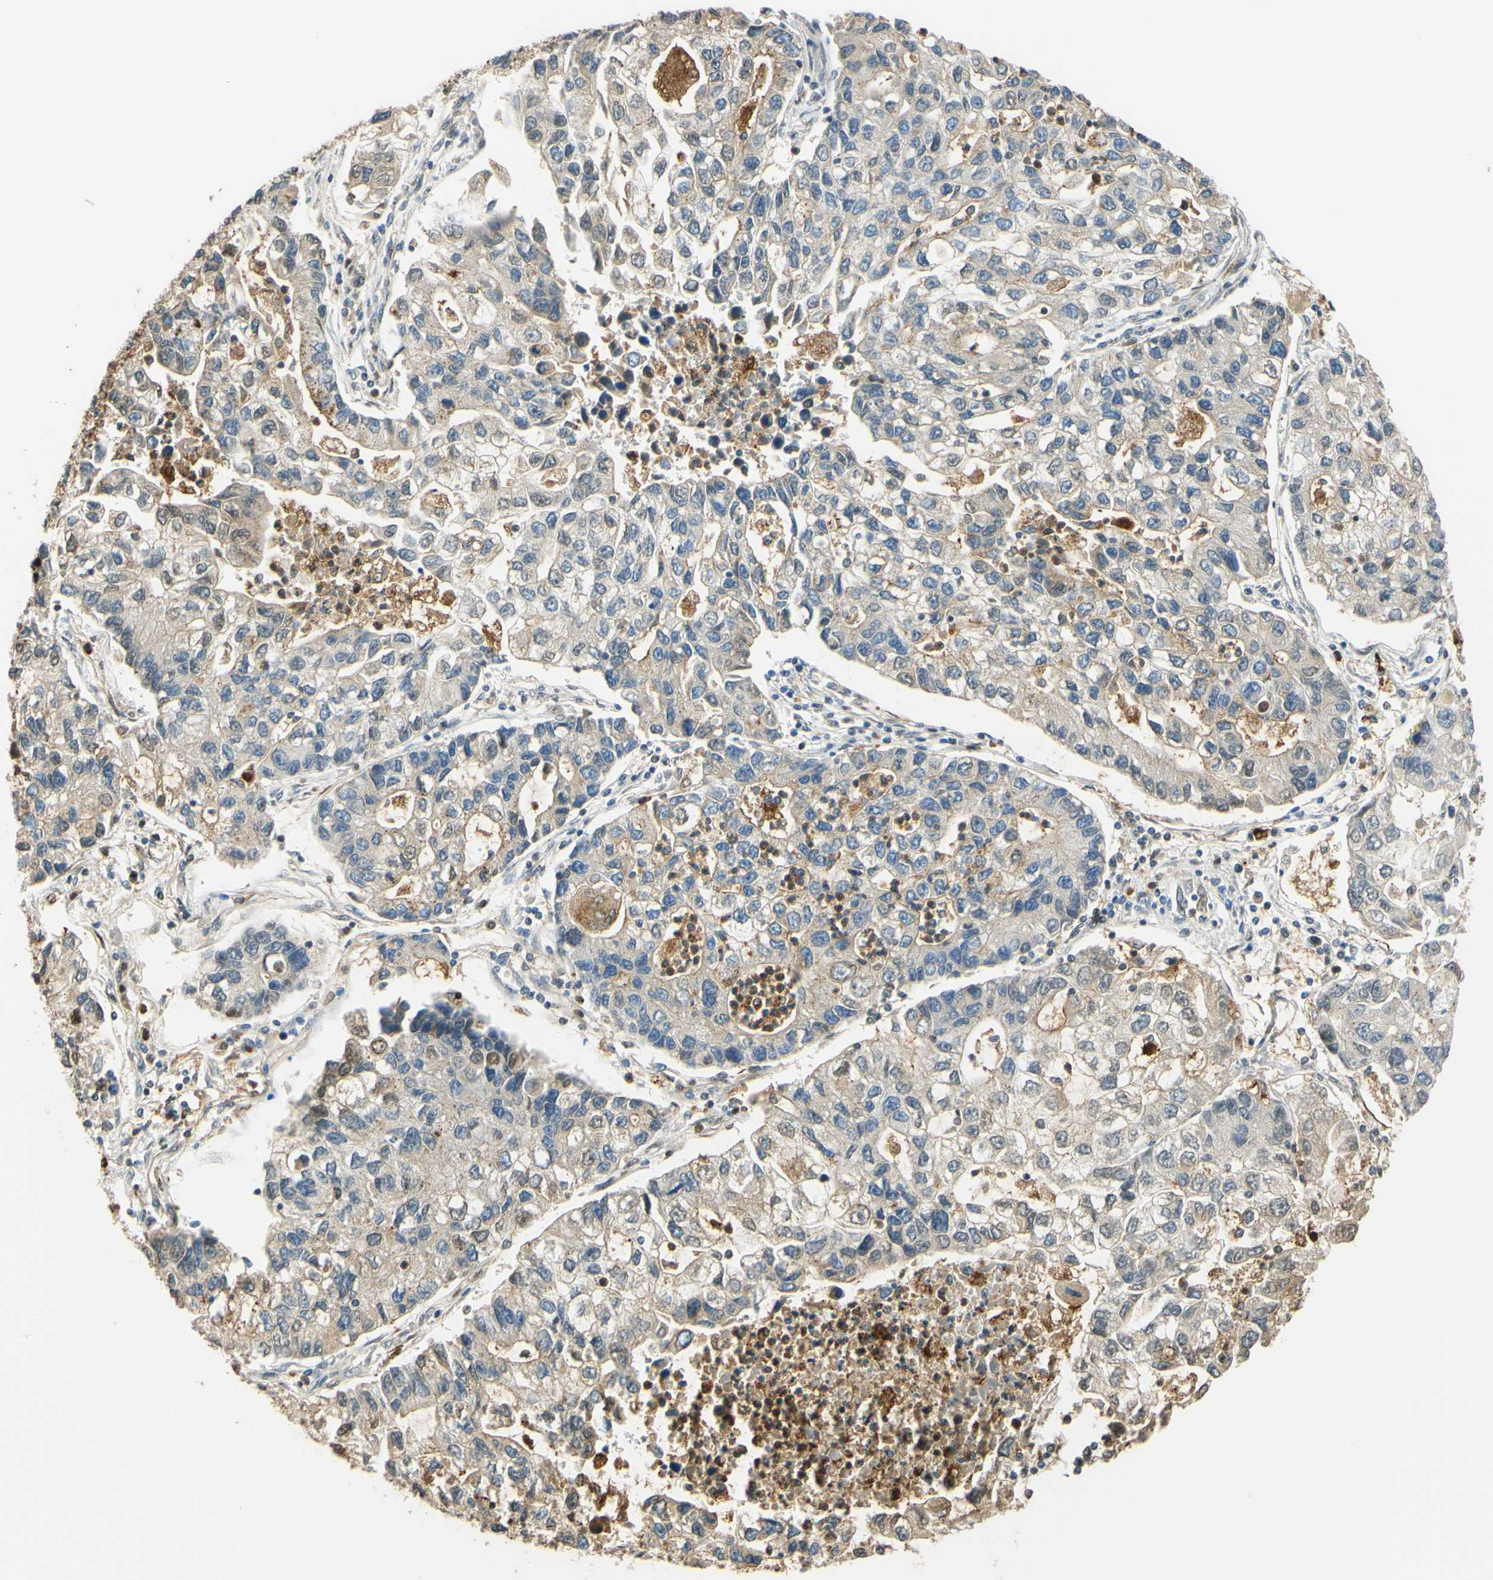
{"staining": {"intensity": "weak", "quantity": "25%-75%", "location": "cytoplasmic/membranous"}, "tissue": "lung cancer", "cell_type": "Tumor cells", "image_type": "cancer", "snomed": [{"axis": "morphology", "description": "Adenocarcinoma, NOS"}, {"axis": "topography", "description": "Lung"}], "caption": "Immunohistochemical staining of human lung adenocarcinoma demonstrates low levels of weak cytoplasmic/membranous positivity in approximately 25%-75% of tumor cells. (DAB (3,3'-diaminobenzidine) IHC with brightfield microscopy, high magnification).", "gene": "TREM2", "patient": {"sex": "female", "age": 51}}